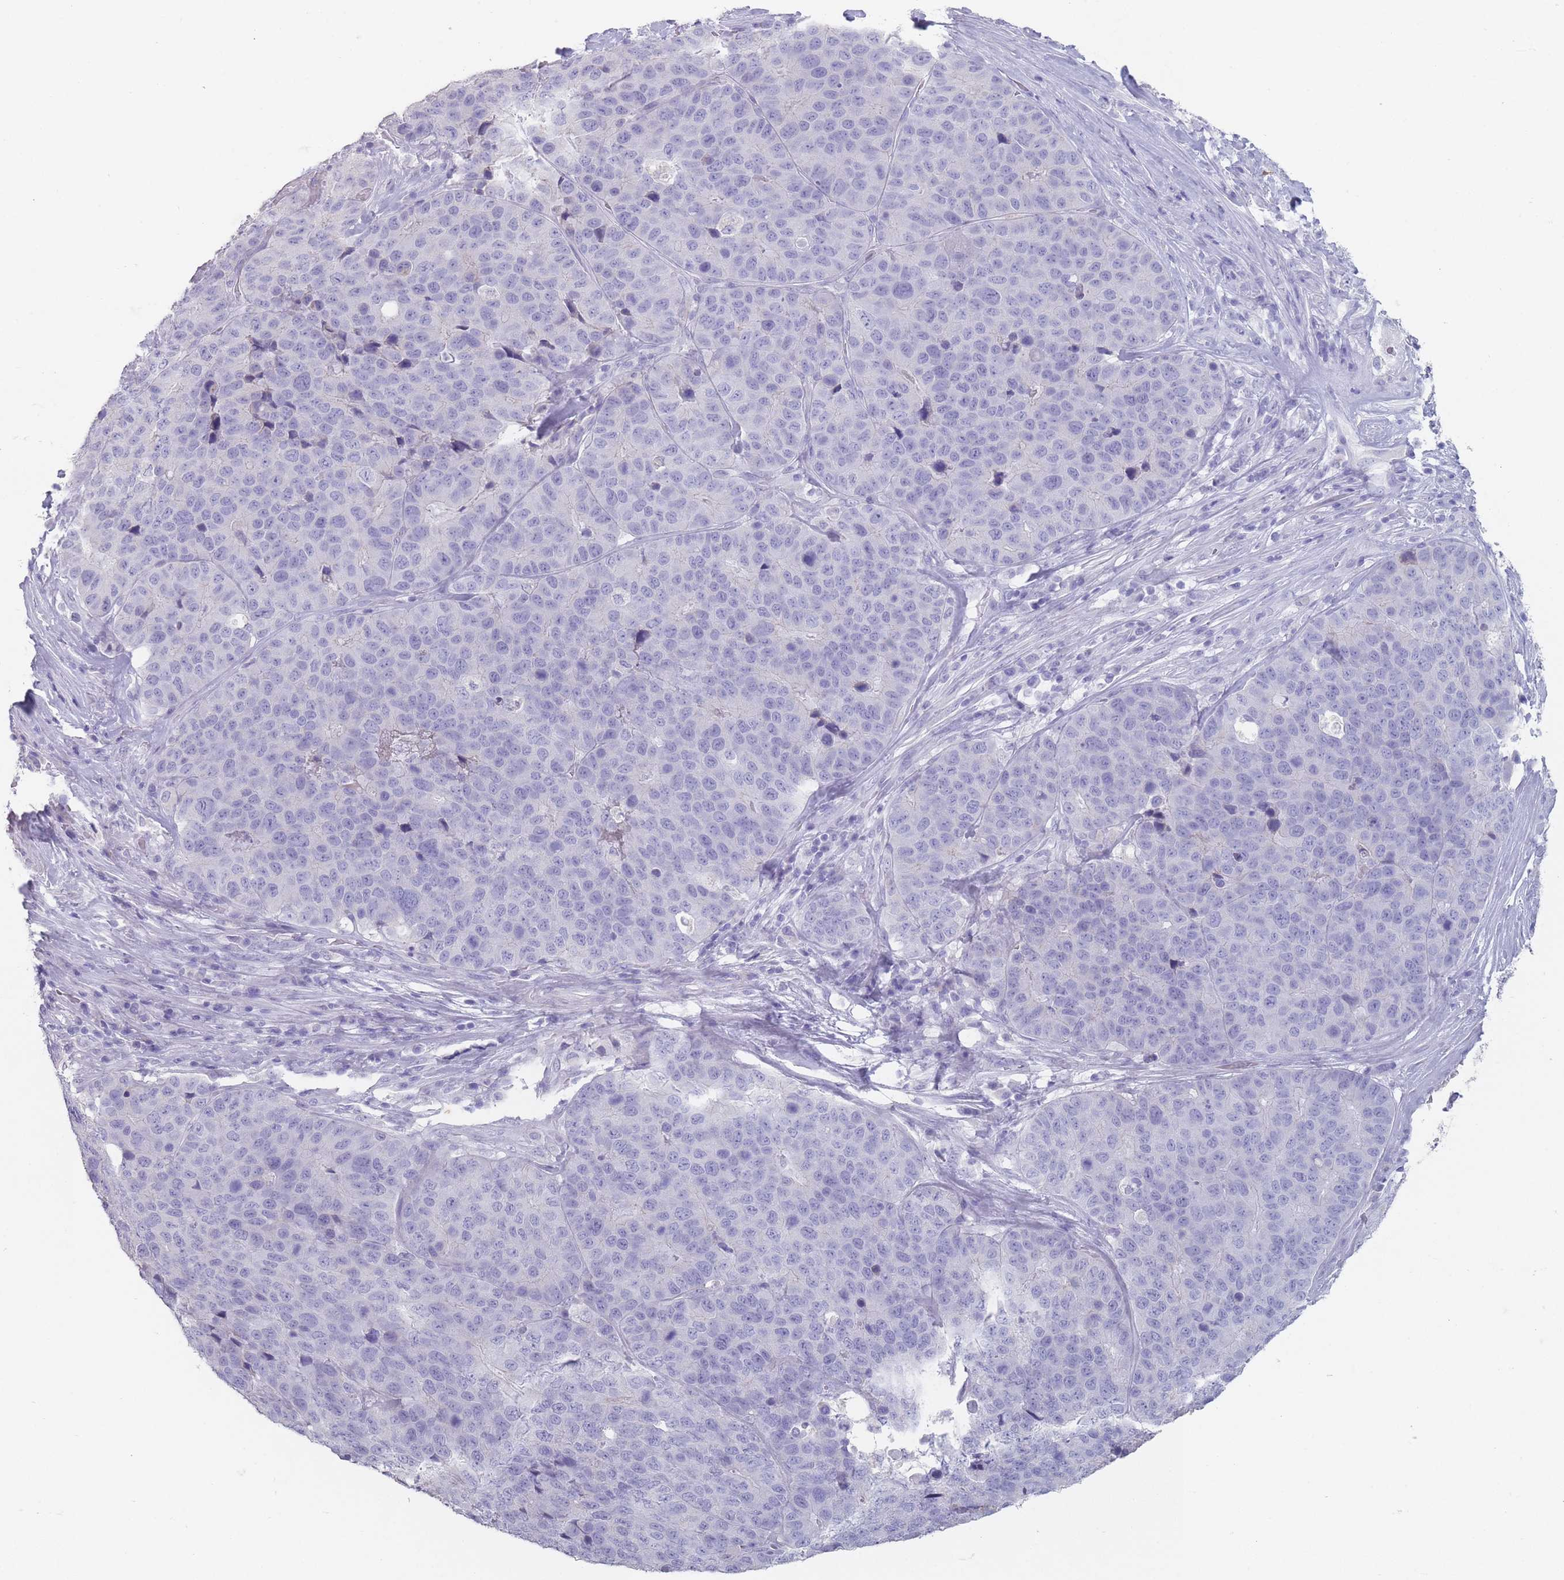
{"staining": {"intensity": "negative", "quantity": "none", "location": "none"}, "tissue": "stomach cancer", "cell_type": "Tumor cells", "image_type": "cancer", "snomed": [{"axis": "morphology", "description": "Adenocarcinoma, NOS"}, {"axis": "topography", "description": "Stomach"}], "caption": "A high-resolution image shows immunohistochemistry (IHC) staining of stomach adenocarcinoma, which shows no significant positivity in tumor cells.", "gene": "RHBG", "patient": {"sex": "male", "age": 71}}